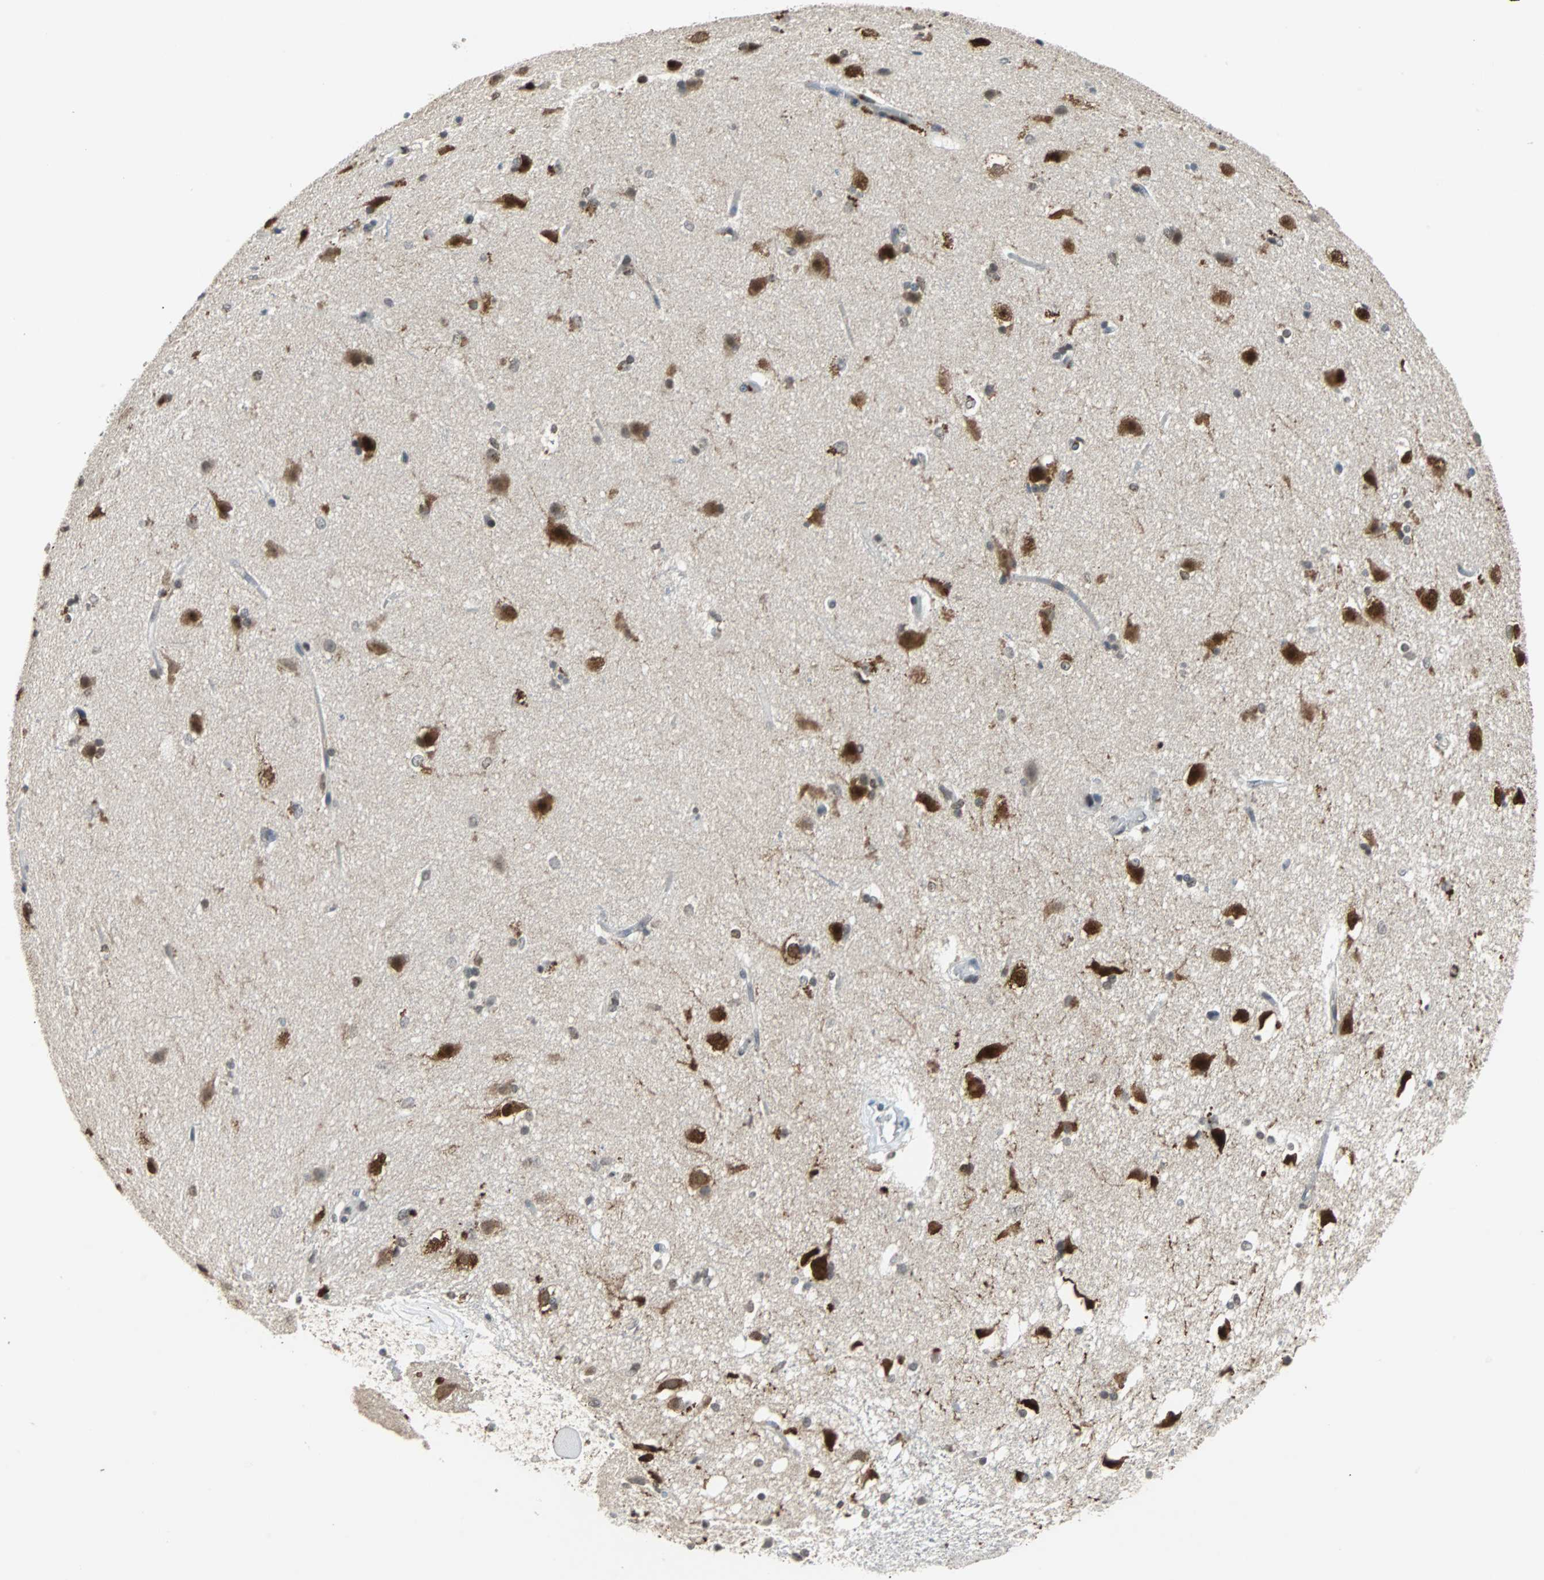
{"staining": {"intensity": "moderate", "quantity": "25%-75%", "location": "cytoplasmic/membranous,nuclear"}, "tissue": "caudate", "cell_type": "Glial cells", "image_type": "normal", "snomed": [{"axis": "morphology", "description": "Normal tissue, NOS"}, {"axis": "topography", "description": "Lateral ventricle wall"}], "caption": "Glial cells show medium levels of moderate cytoplasmic/membranous,nuclear expression in about 25%-75% of cells in normal caudate.", "gene": "HLX", "patient": {"sex": "female", "age": 19}}